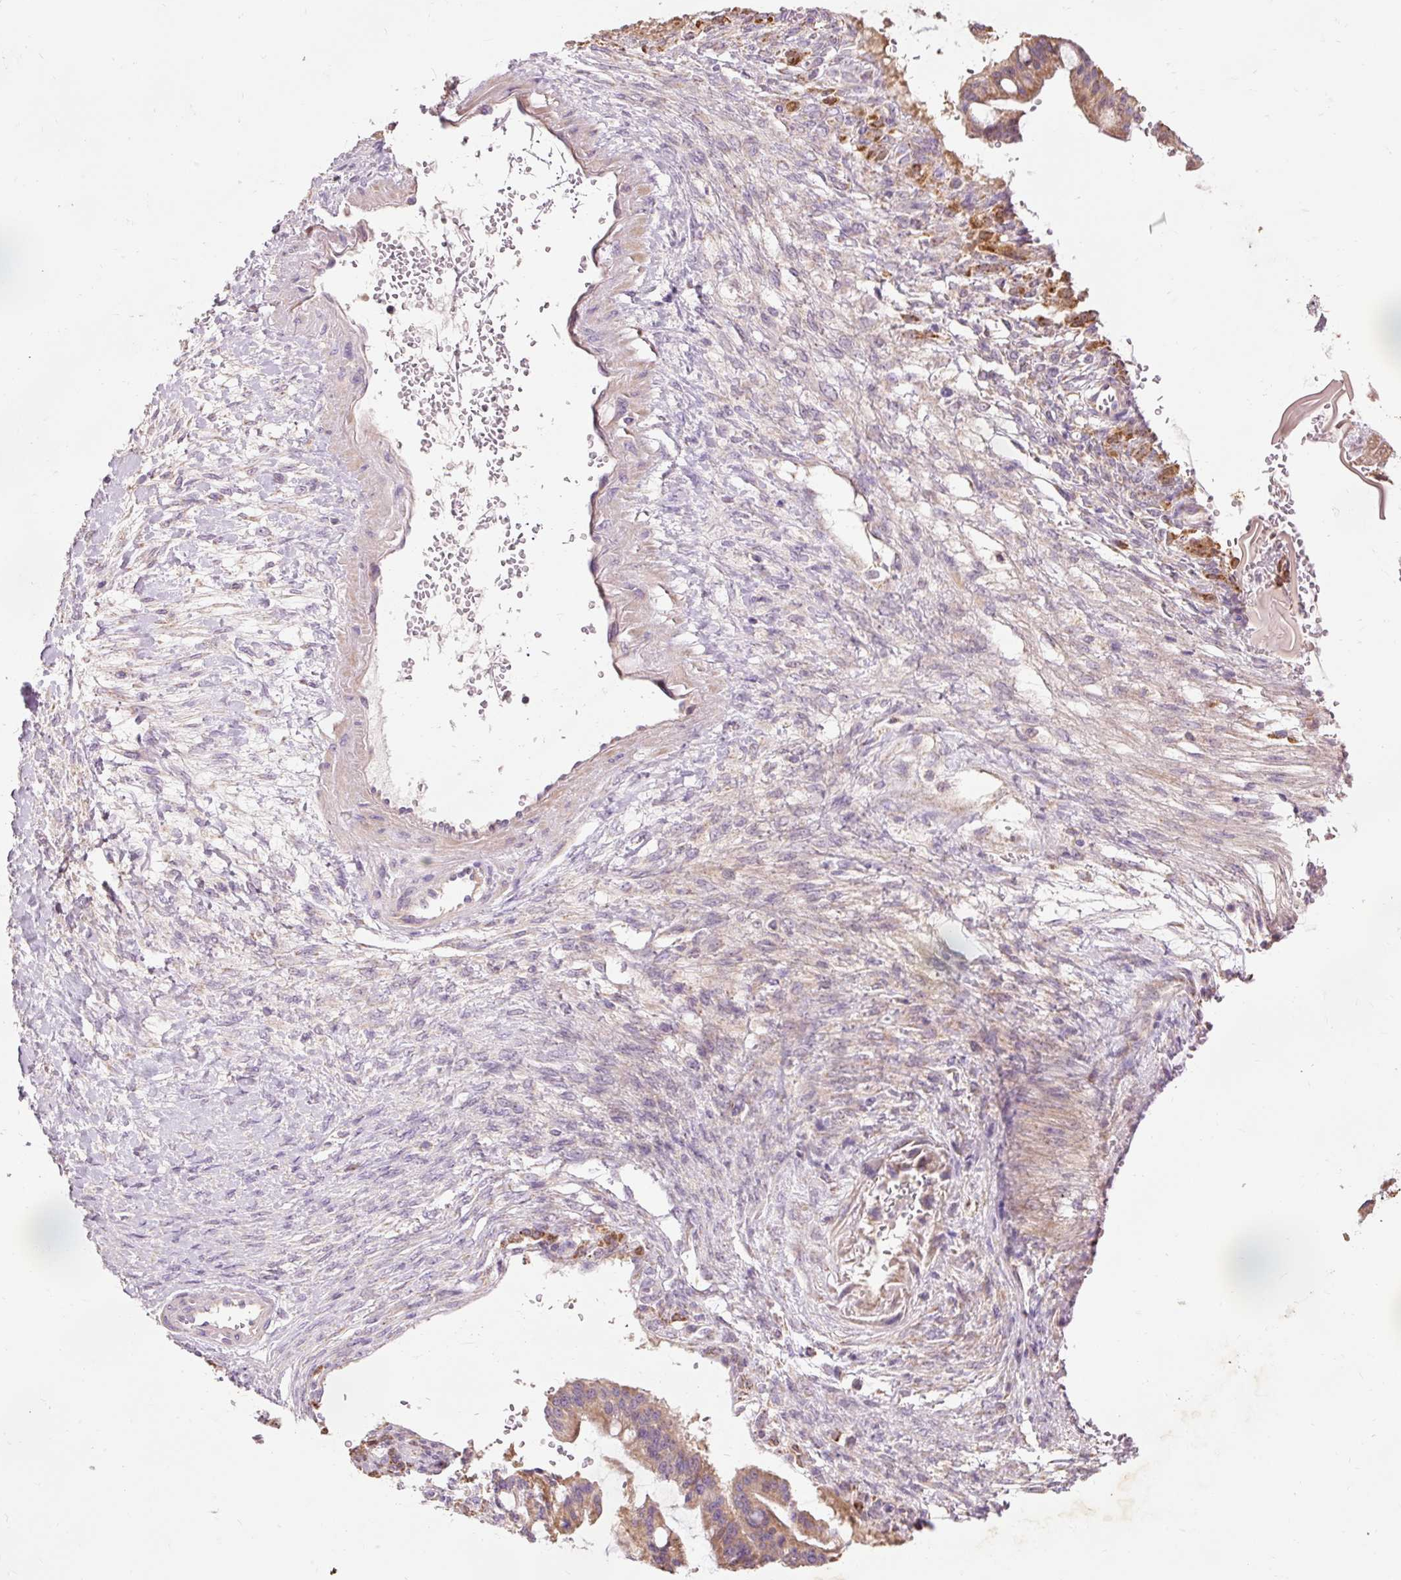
{"staining": {"intensity": "weak", "quantity": "25%-75%", "location": "cytoplasmic/membranous"}, "tissue": "ovarian cancer", "cell_type": "Tumor cells", "image_type": "cancer", "snomed": [{"axis": "morphology", "description": "Cystadenocarcinoma, mucinous, NOS"}, {"axis": "topography", "description": "Ovary"}], "caption": "High-power microscopy captured an immunohistochemistry micrograph of mucinous cystadenocarcinoma (ovarian), revealing weak cytoplasmic/membranous staining in approximately 25%-75% of tumor cells.", "gene": "PRDX5", "patient": {"sex": "female", "age": 73}}